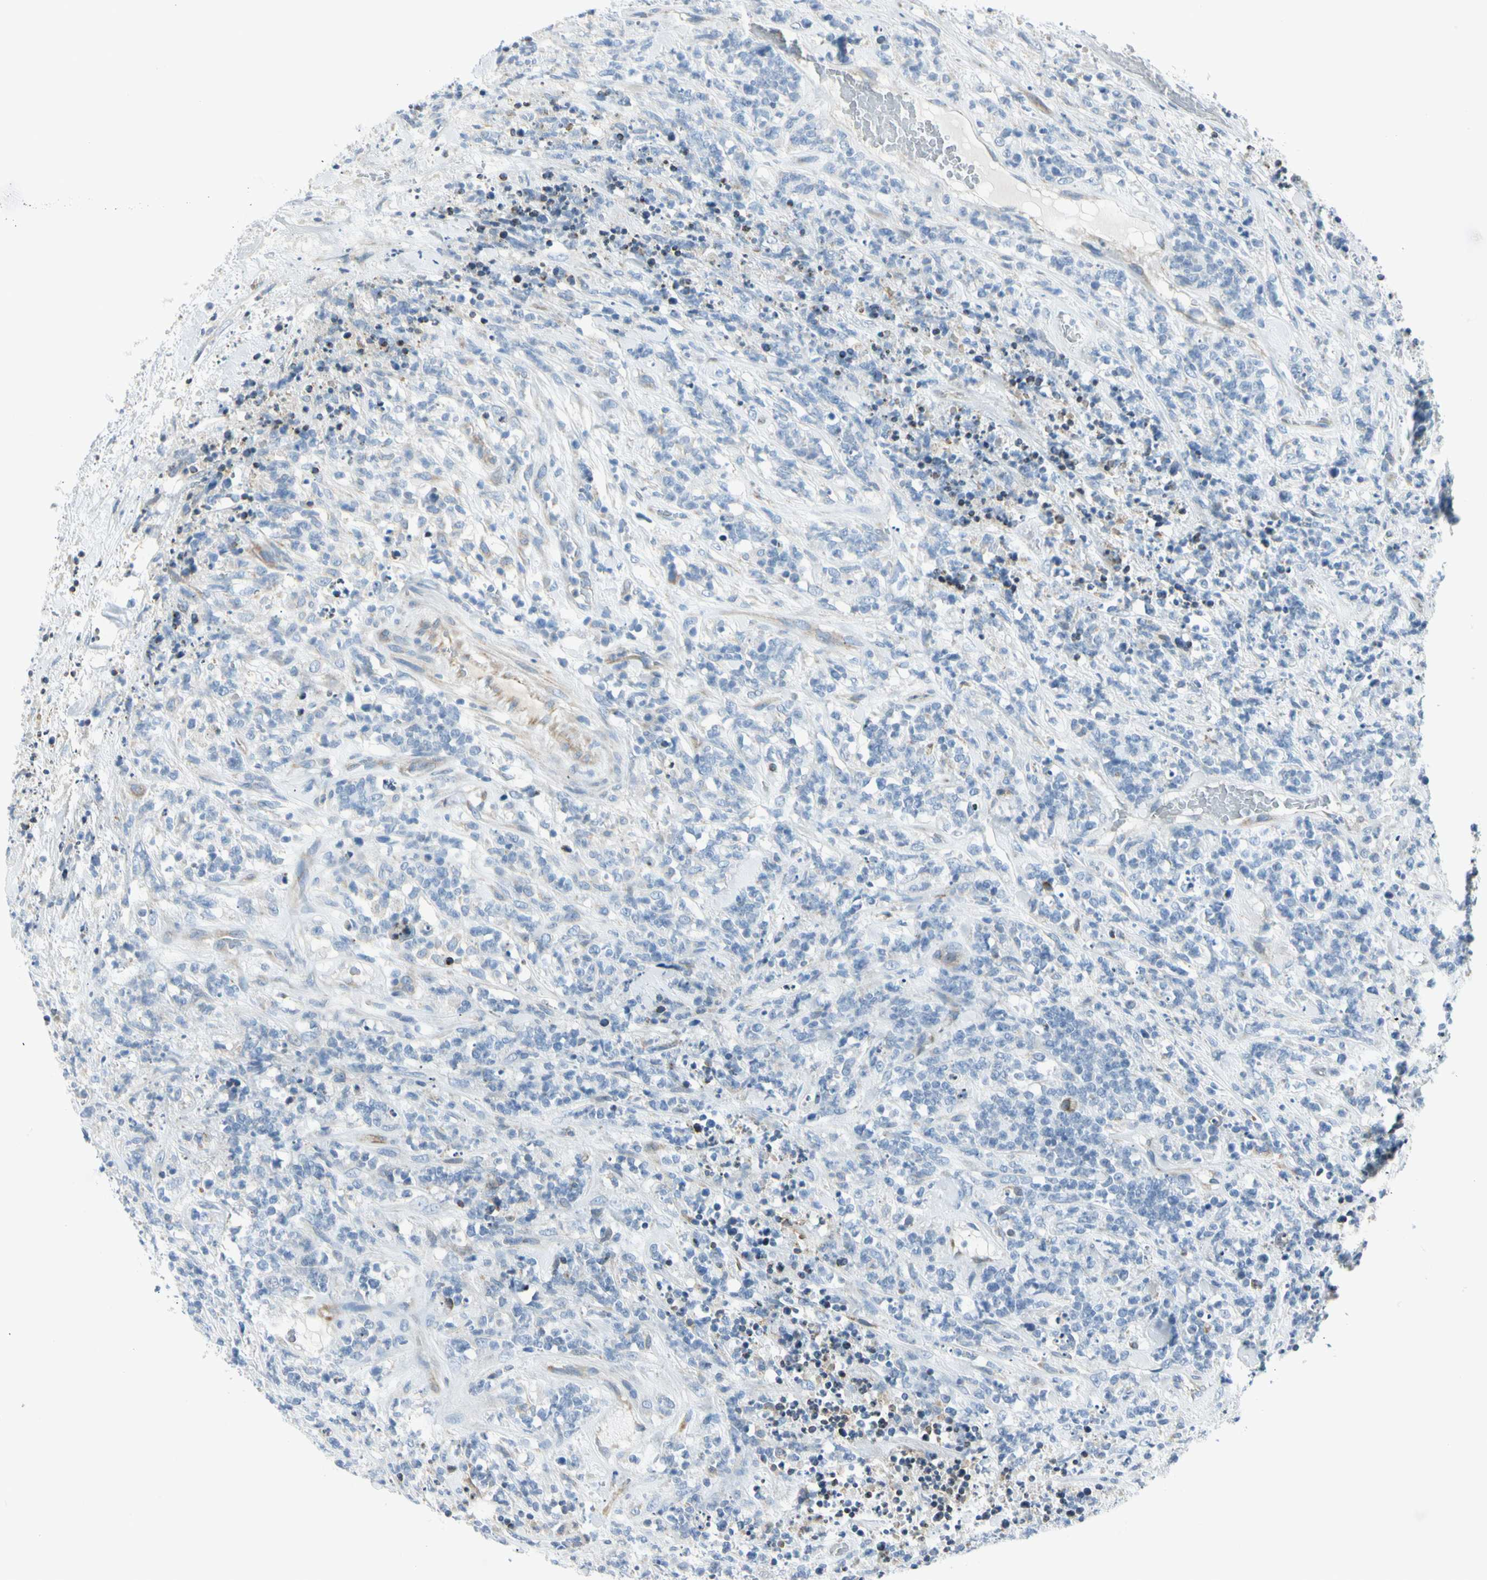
{"staining": {"intensity": "negative", "quantity": "none", "location": "none"}, "tissue": "lymphoma", "cell_type": "Tumor cells", "image_type": "cancer", "snomed": [{"axis": "morphology", "description": "Malignant lymphoma, non-Hodgkin's type, High grade"}, {"axis": "topography", "description": "Soft tissue"}], "caption": "This is an immunohistochemistry (IHC) histopathology image of human malignant lymphoma, non-Hodgkin's type (high-grade). There is no staining in tumor cells.", "gene": "TNFSF11", "patient": {"sex": "male", "age": 18}}